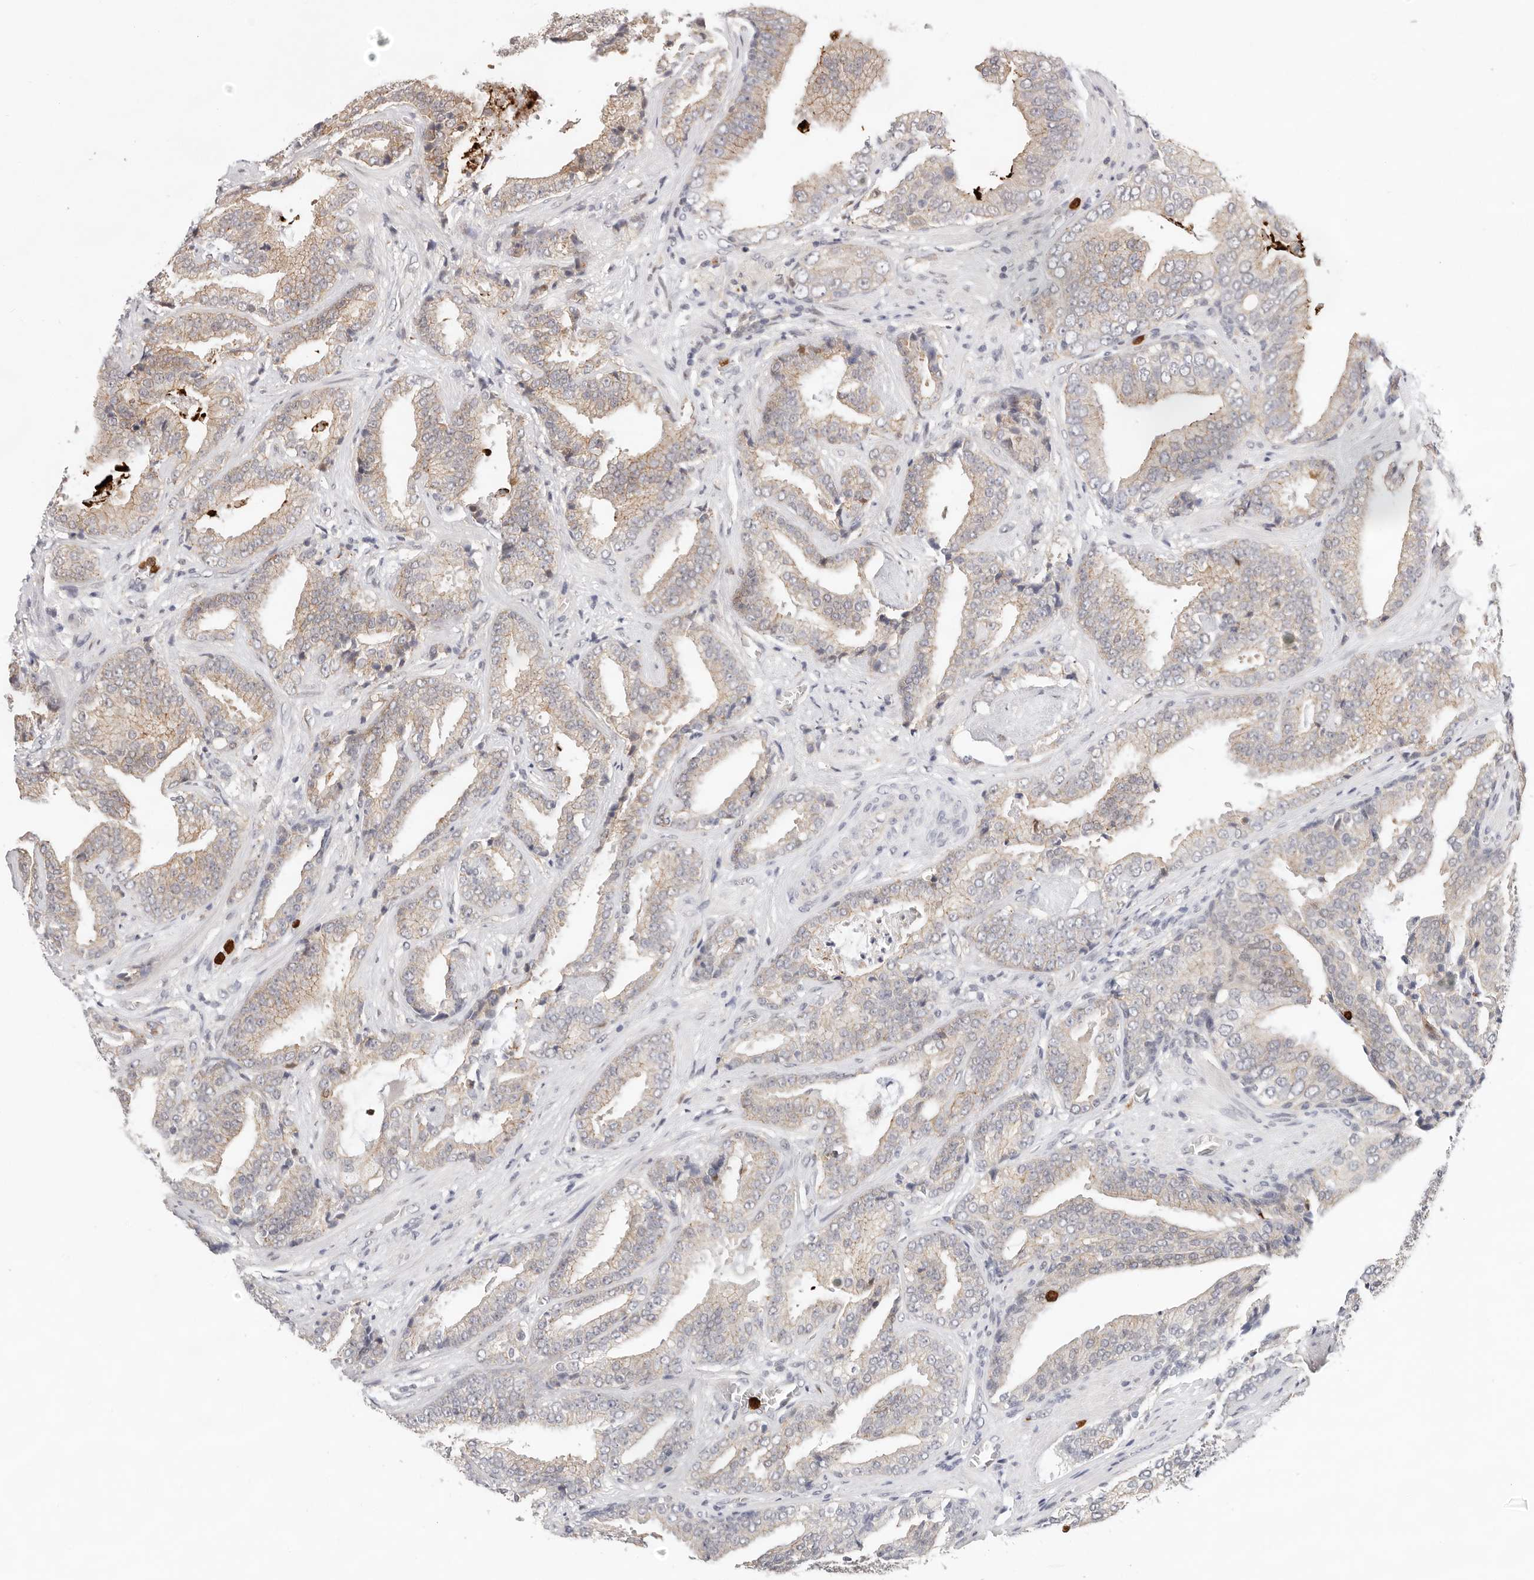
{"staining": {"intensity": "weak", "quantity": "25%-75%", "location": "cytoplasmic/membranous"}, "tissue": "prostate cancer", "cell_type": "Tumor cells", "image_type": "cancer", "snomed": [{"axis": "morphology", "description": "Adenocarcinoma, Low grade"}, {"axis": "topography", "description": "Prostate"}], "caption": "About 25%-75% of tumor cells in human prostate adenocarcinoma (low-grade) display weak cytoplasmic/membranous protein positivity as visualized by brown immunohistochemical staining.", "gene": "AFDN", "patient": {"sex": "male", "age": 67}}